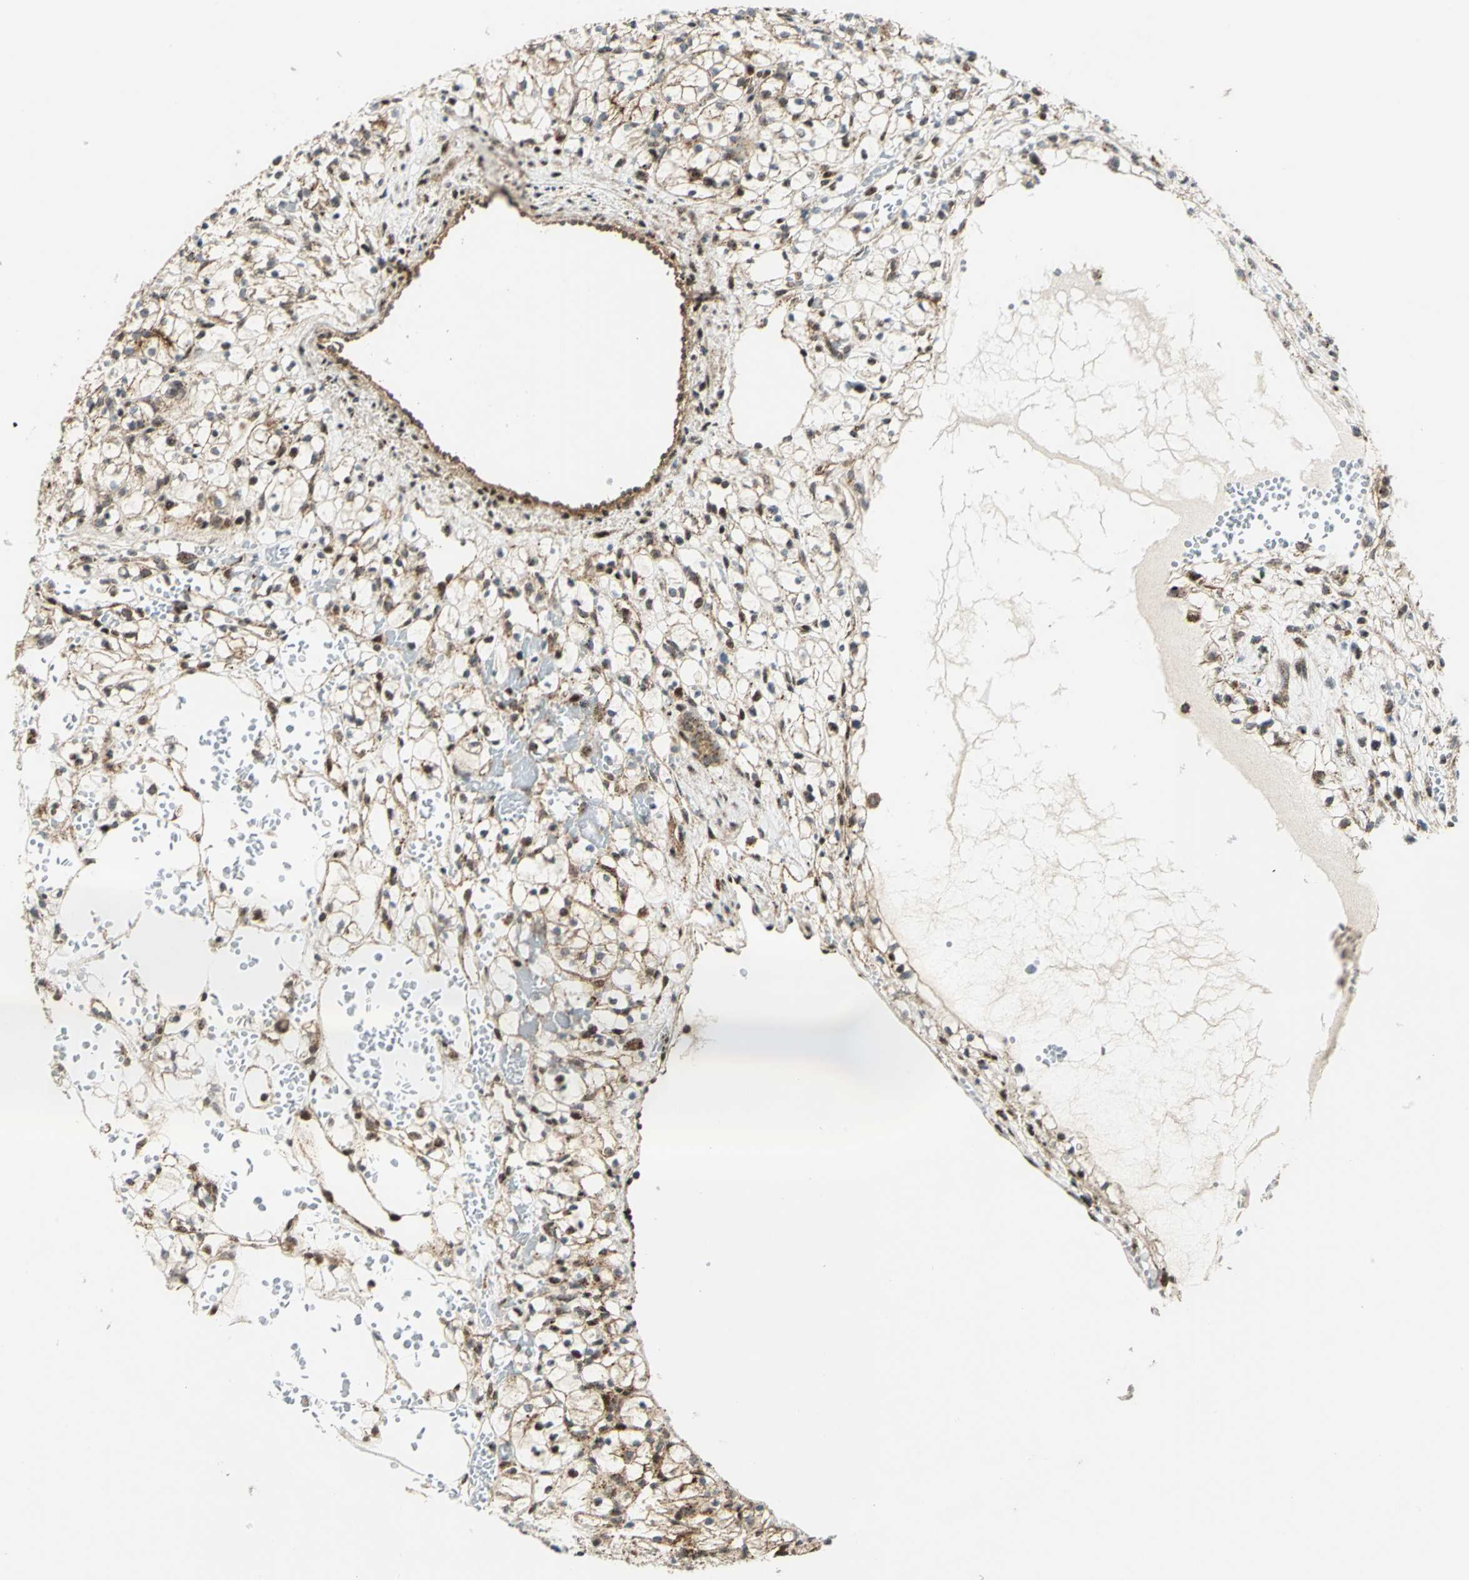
{"staining": {"intensity": "moderate", "quantity": ">75%", "location": "cytoplasmic/membranous,nuclear"}, "tissue": "renal cancer", "cell_type": "Tumor cells", "image_type": "cancer", "snomed": [{"axis": "morphology", "description": "Adenocarcinoma, NOS"}, {"axis": "topography", "description": "Kidney"}], "caption": "Renal cancer (adenocarcinoma) was stained to show a protein in brown. There is medium levels of moderate cytoplasmic/membranous and nuclear expression in approximately >75% of tumor cells.", "gene": "ATP6V1A", "patient": {"sex": "female", "age": 60}}